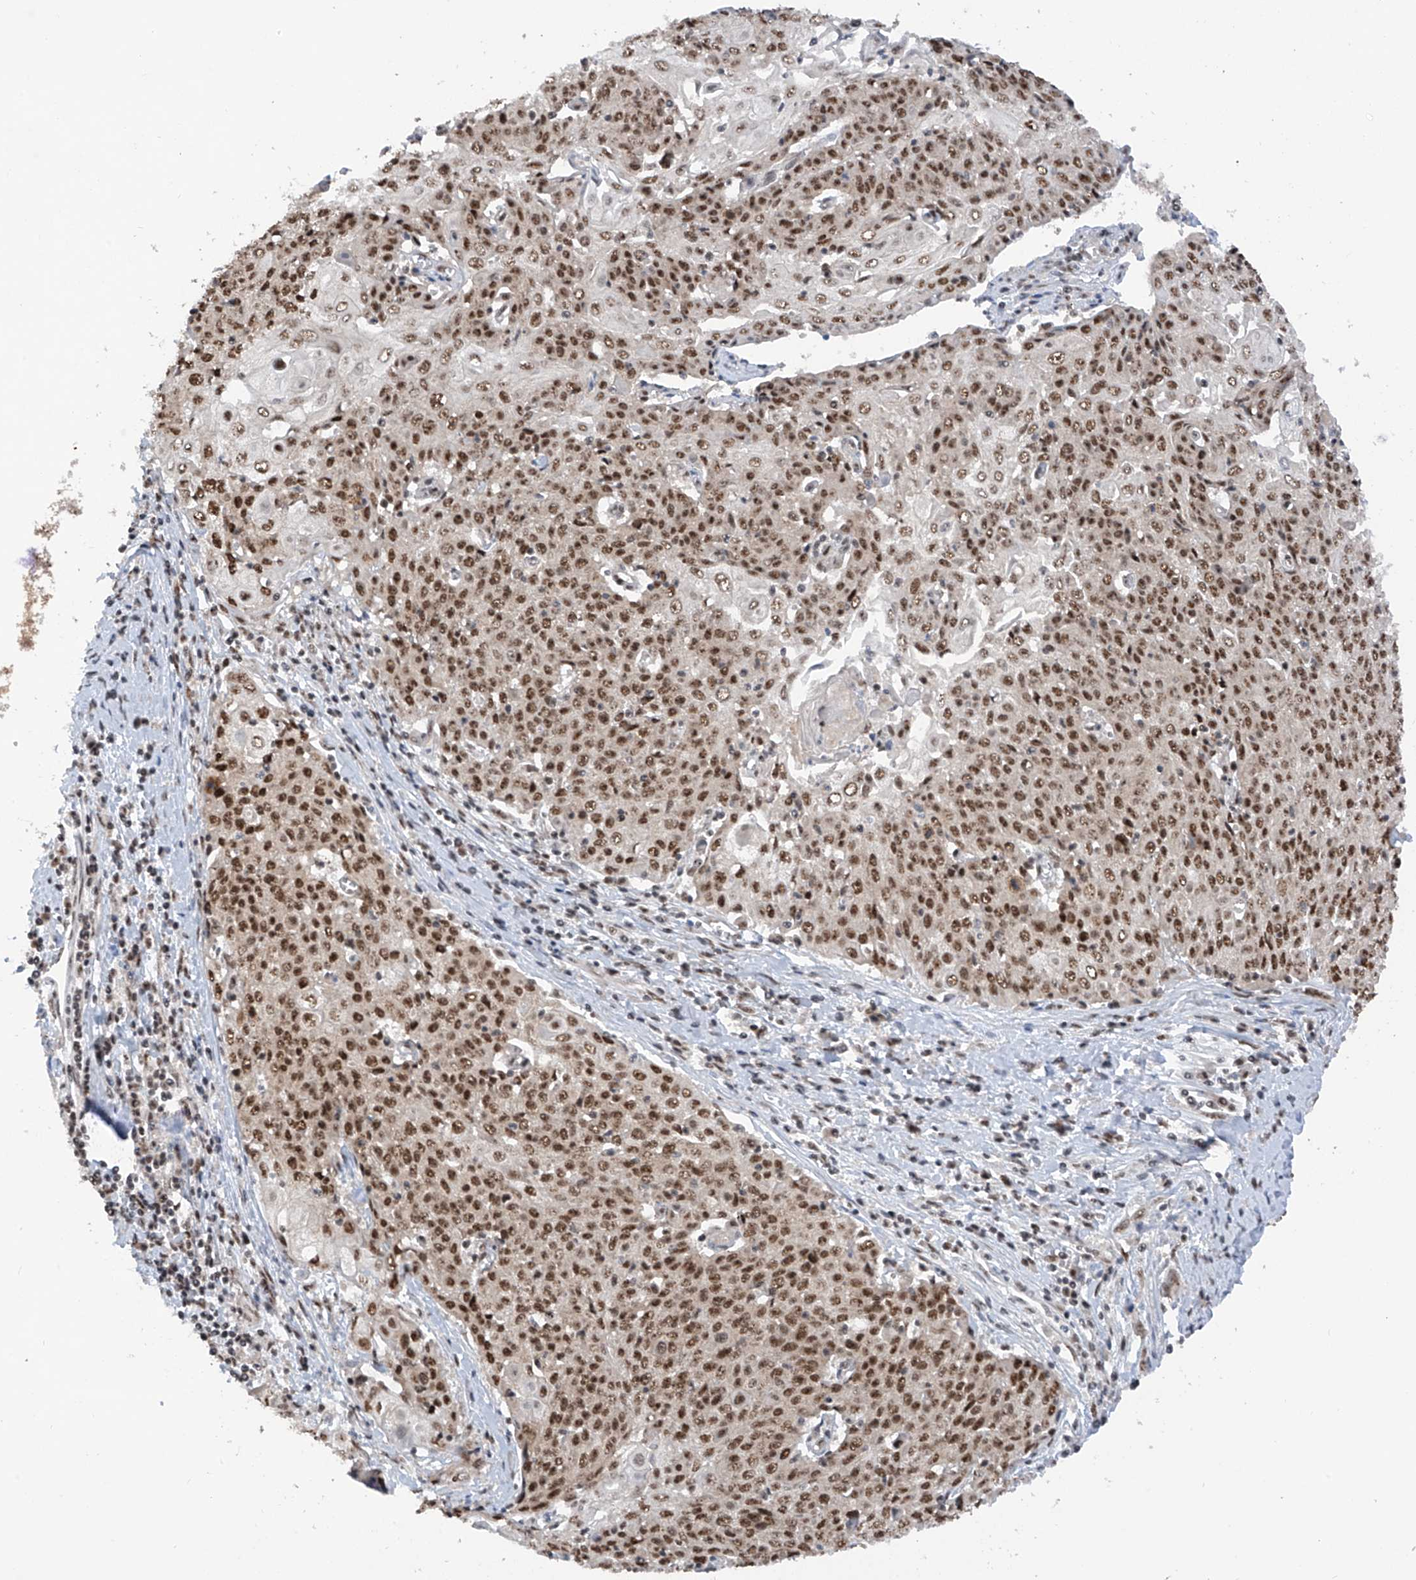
{"staining": {"intensity": "moderate", "quantity": ">75%", "location": "nuclear"}, "tissue": "cervical cancer", "cell_type": "Tumor cells", "image_type": "cancer", "snomed": [{"axis": "morphology", "description": "Squamous cell carcinoma, NOS"}, {"axis": "topography", "description": "Cervix"}], "caption": "High-power microscopy captured an IHC histopathology image of cervical squamous cell carcinoma, revealing moderate nuclear staining in about >75% of tumor cells.", "gene": "RPAIN", "patient": {"sex": "female", "age": 48}}